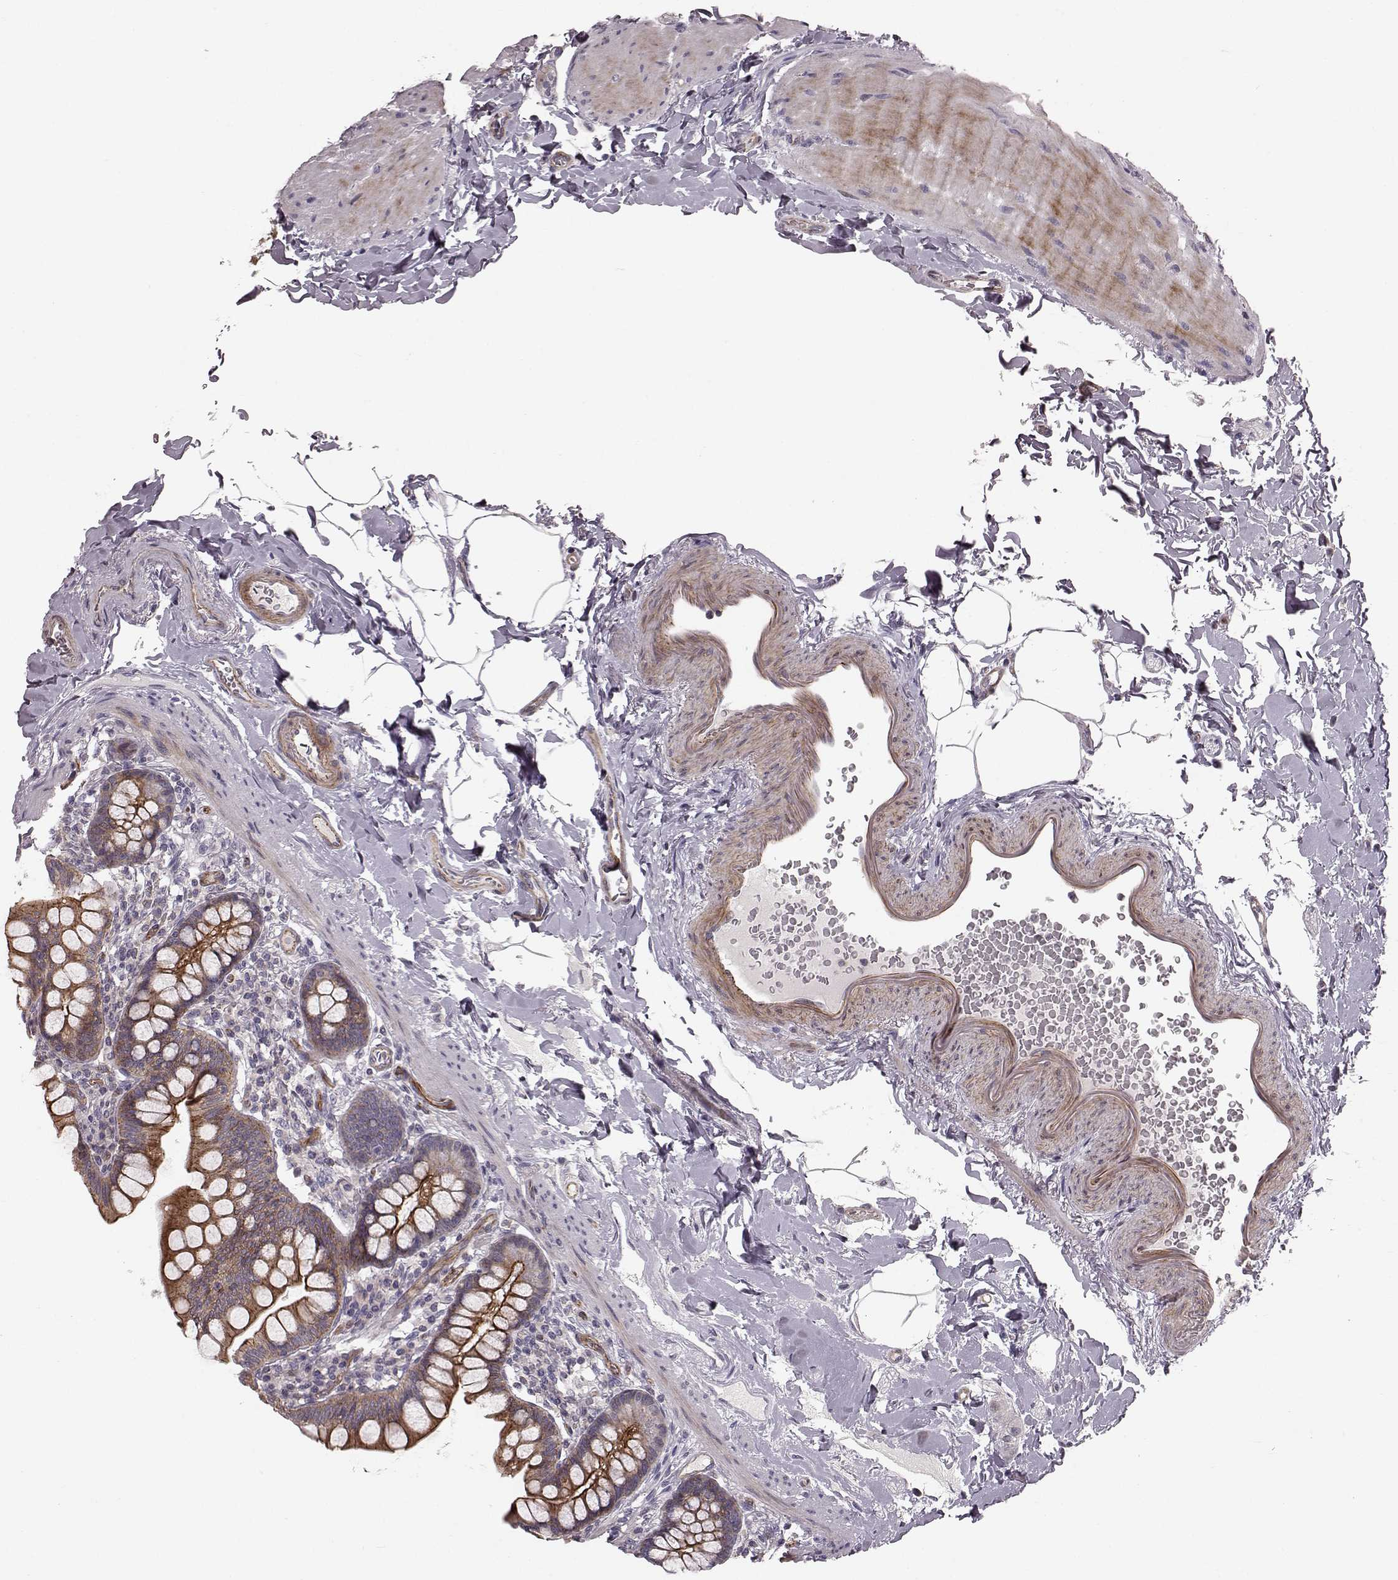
{"staining": {"intensity": "moderate", "quantity": "25%-75%", "location": "cytoplasmic/membranous"}, "tissue": "small intestine", "cell_type": "Glandular cells", "image_type": "normal", "snomed": [{"axis": "morphology", "description": "Normal tissue, NOS"}, {"axis": "topography", "description": "Small intestine"}], "caption": "Immunohistochemical staining of unremarkable human small intestine demonstrates 25%-75% levels of moderate cytoplasmic/membranous protein expression in approximately 25%-75% of glandular cells.", "gene": "SLC22A18", "patient": {"sex": "female", "age": 56}}